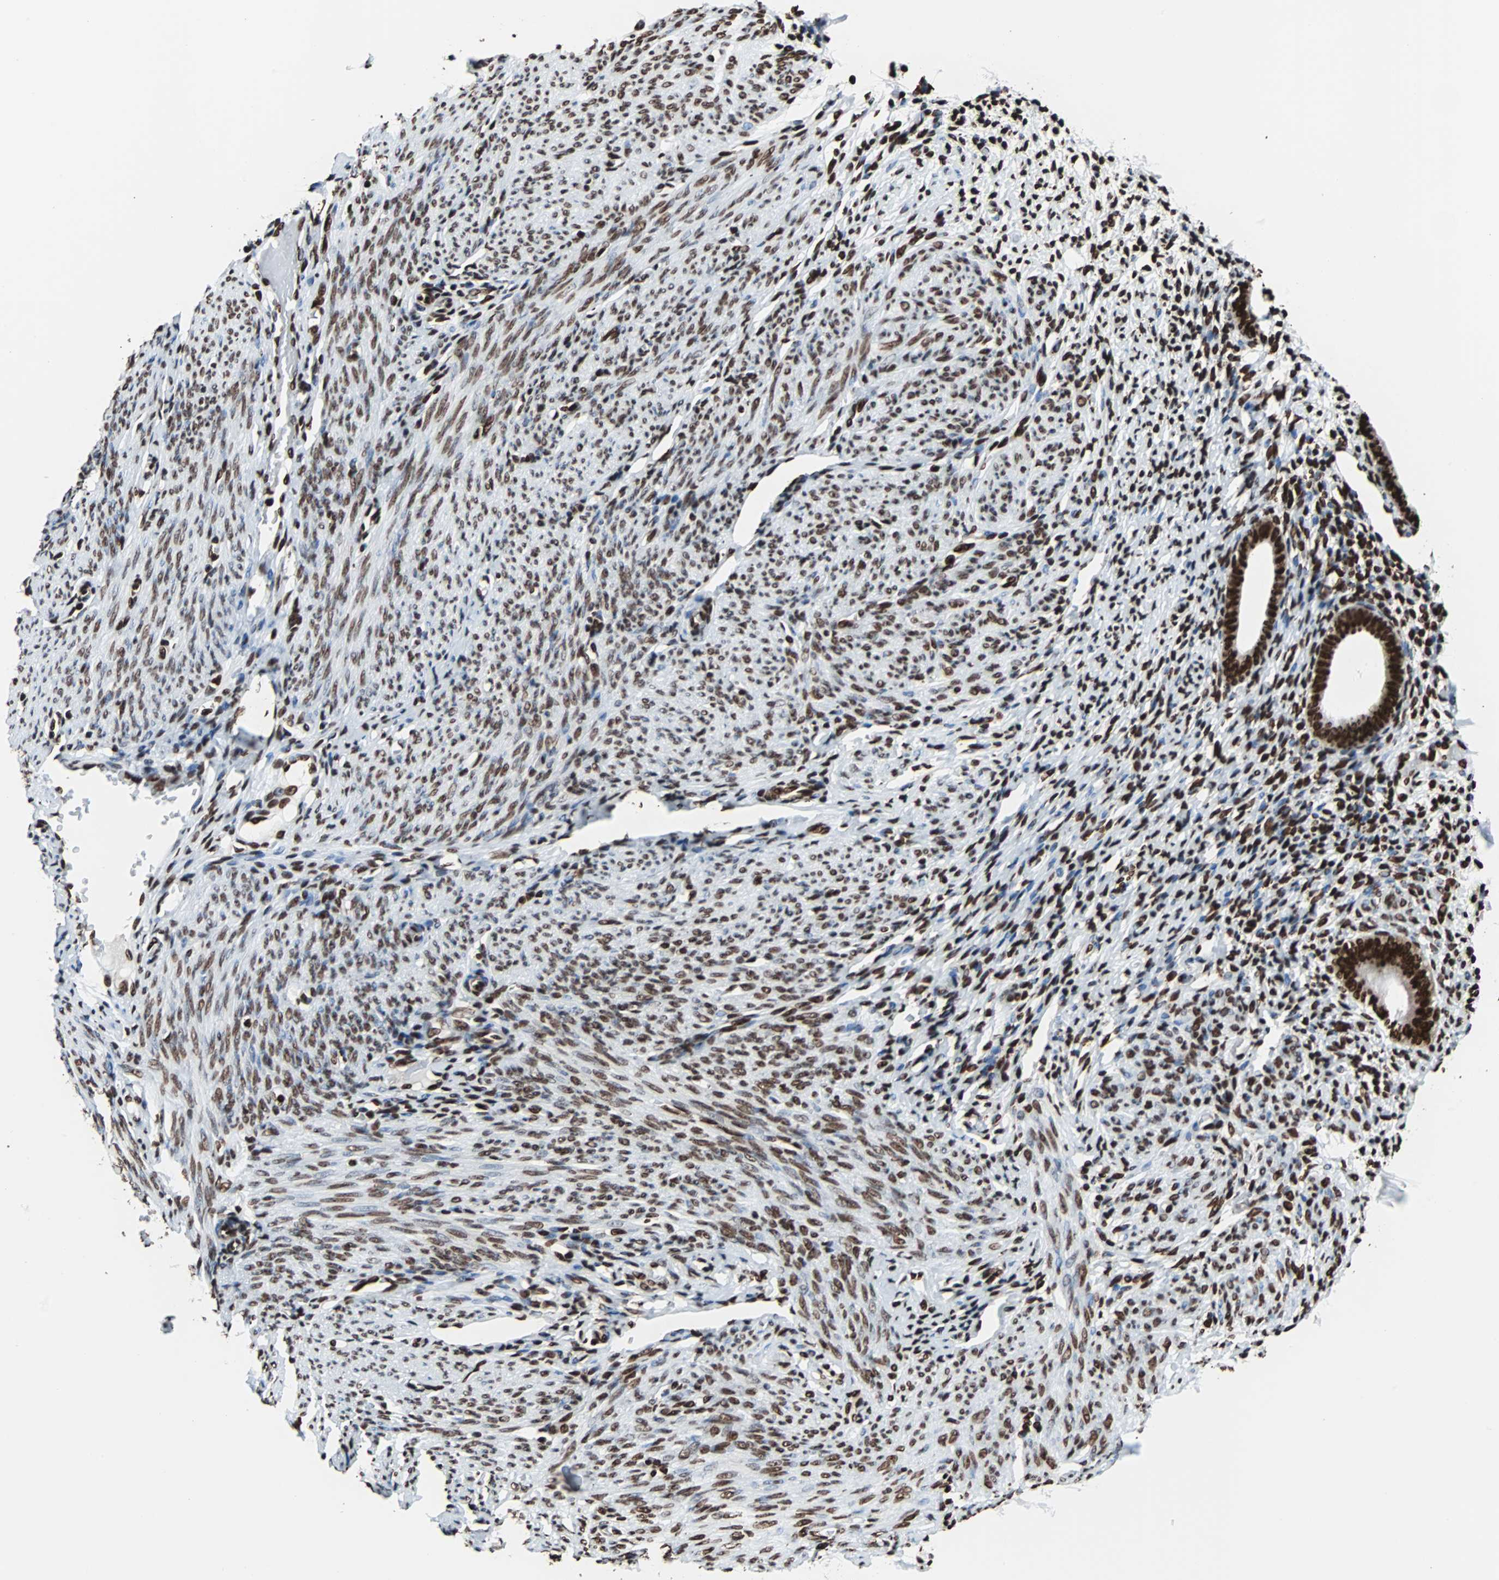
{"staining": {"intensity": "strong", "quantity": ">75%", "location": "nuclear"}, "tissue": "endometrium", "cell_type": "Cells in endometrial stroma", "image_type": "normal", "snomed": [{"axis": "morphology", "description": "Normal tissue, NOS"}, {"axis": "topography", "description": "Endometrium"}], "caption": "This is an image of IHC staining of unremarkable endometrium, which shows strong expression in the nuclear of cells in endometrial stroma.", "gene": "H2BC18", "patient": {"sex": "female", "age": 61}}